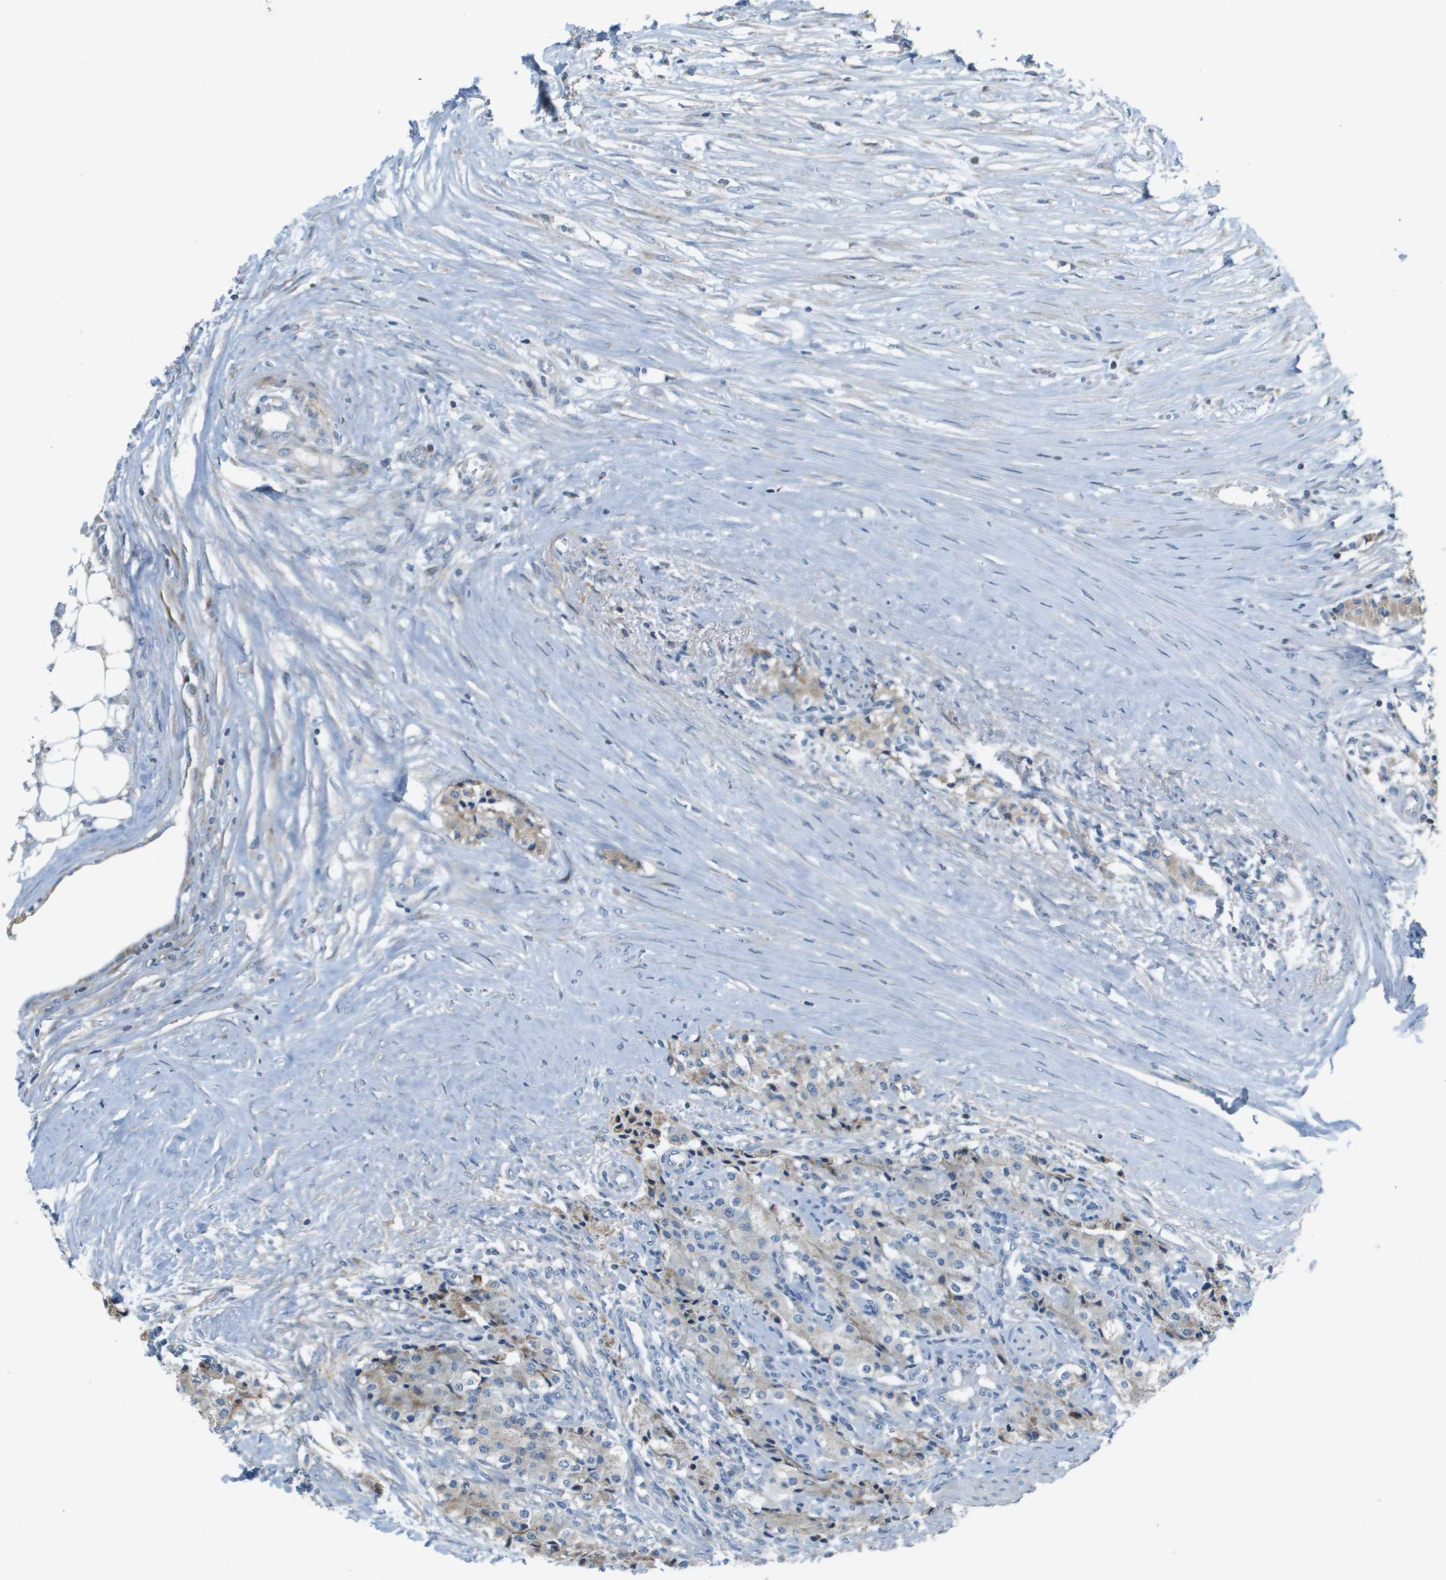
{"staining": {"intensity": "weak", "quantity": "25%-75%", "location": "cytoplasmic/membranous"}, "tissue": "carcinoid", "cell_type": "Tumor cells", "image_type": "cancer", "snomed": [{"axis": "morphology", "description": "Carcinoid, malignant, NOS"}, {"axis": "topography", "description": "Colon"}], "caption": "Human carcinoid (malignant) stained for a protein (brown) demonstrates weak cytoplasmic/membranous positive staining in about 25%-75% of tumor cells.", "gene": "GALNT6", "patient": {"sex": "female", "age": 52}}